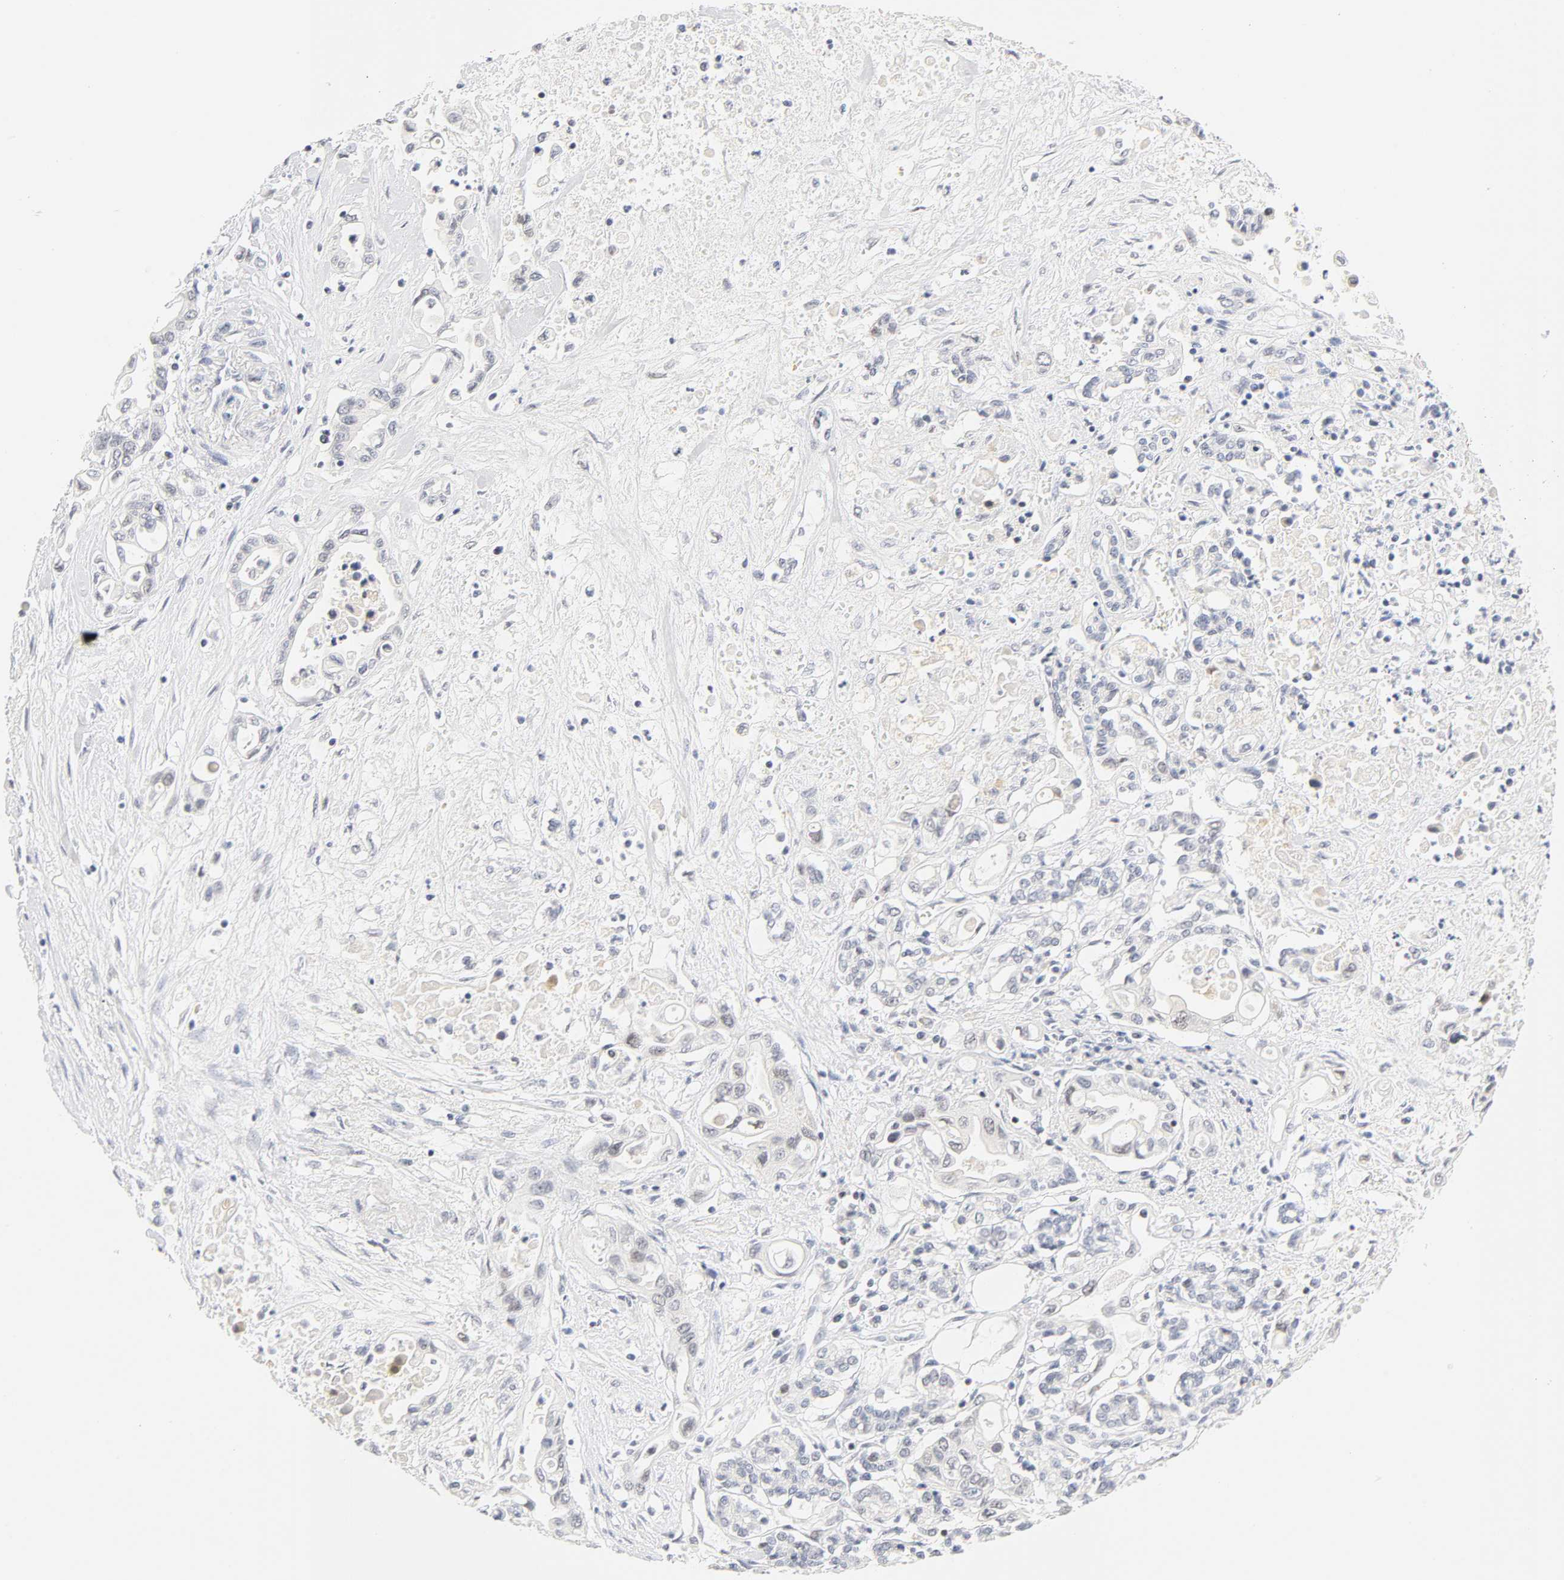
{"staining": {"intensity": "weak", "quantity": "<25%", "location": "nuclear"}, "tissue": "pancreatic cancer", "cell_type": "Tumor cells", "image_type": "cancer", "snomed": [{"axis": "morphology", "description": "Adenocarcinoma, NOS"}, {"axis": "topography", "description": "Pancreas"}], "caption": "Immunohistochemical staining of pancreatic cancer exhibits no significant positivity in tumor cells. Brightfield microscopy of IHC stained with DAB (3,3'-diaminobenzidine) (brown) and hematoxylin (blue), captured at high magnification.", "gene": "MNAT1", "patient": {"sex": "female", "age": 57}}